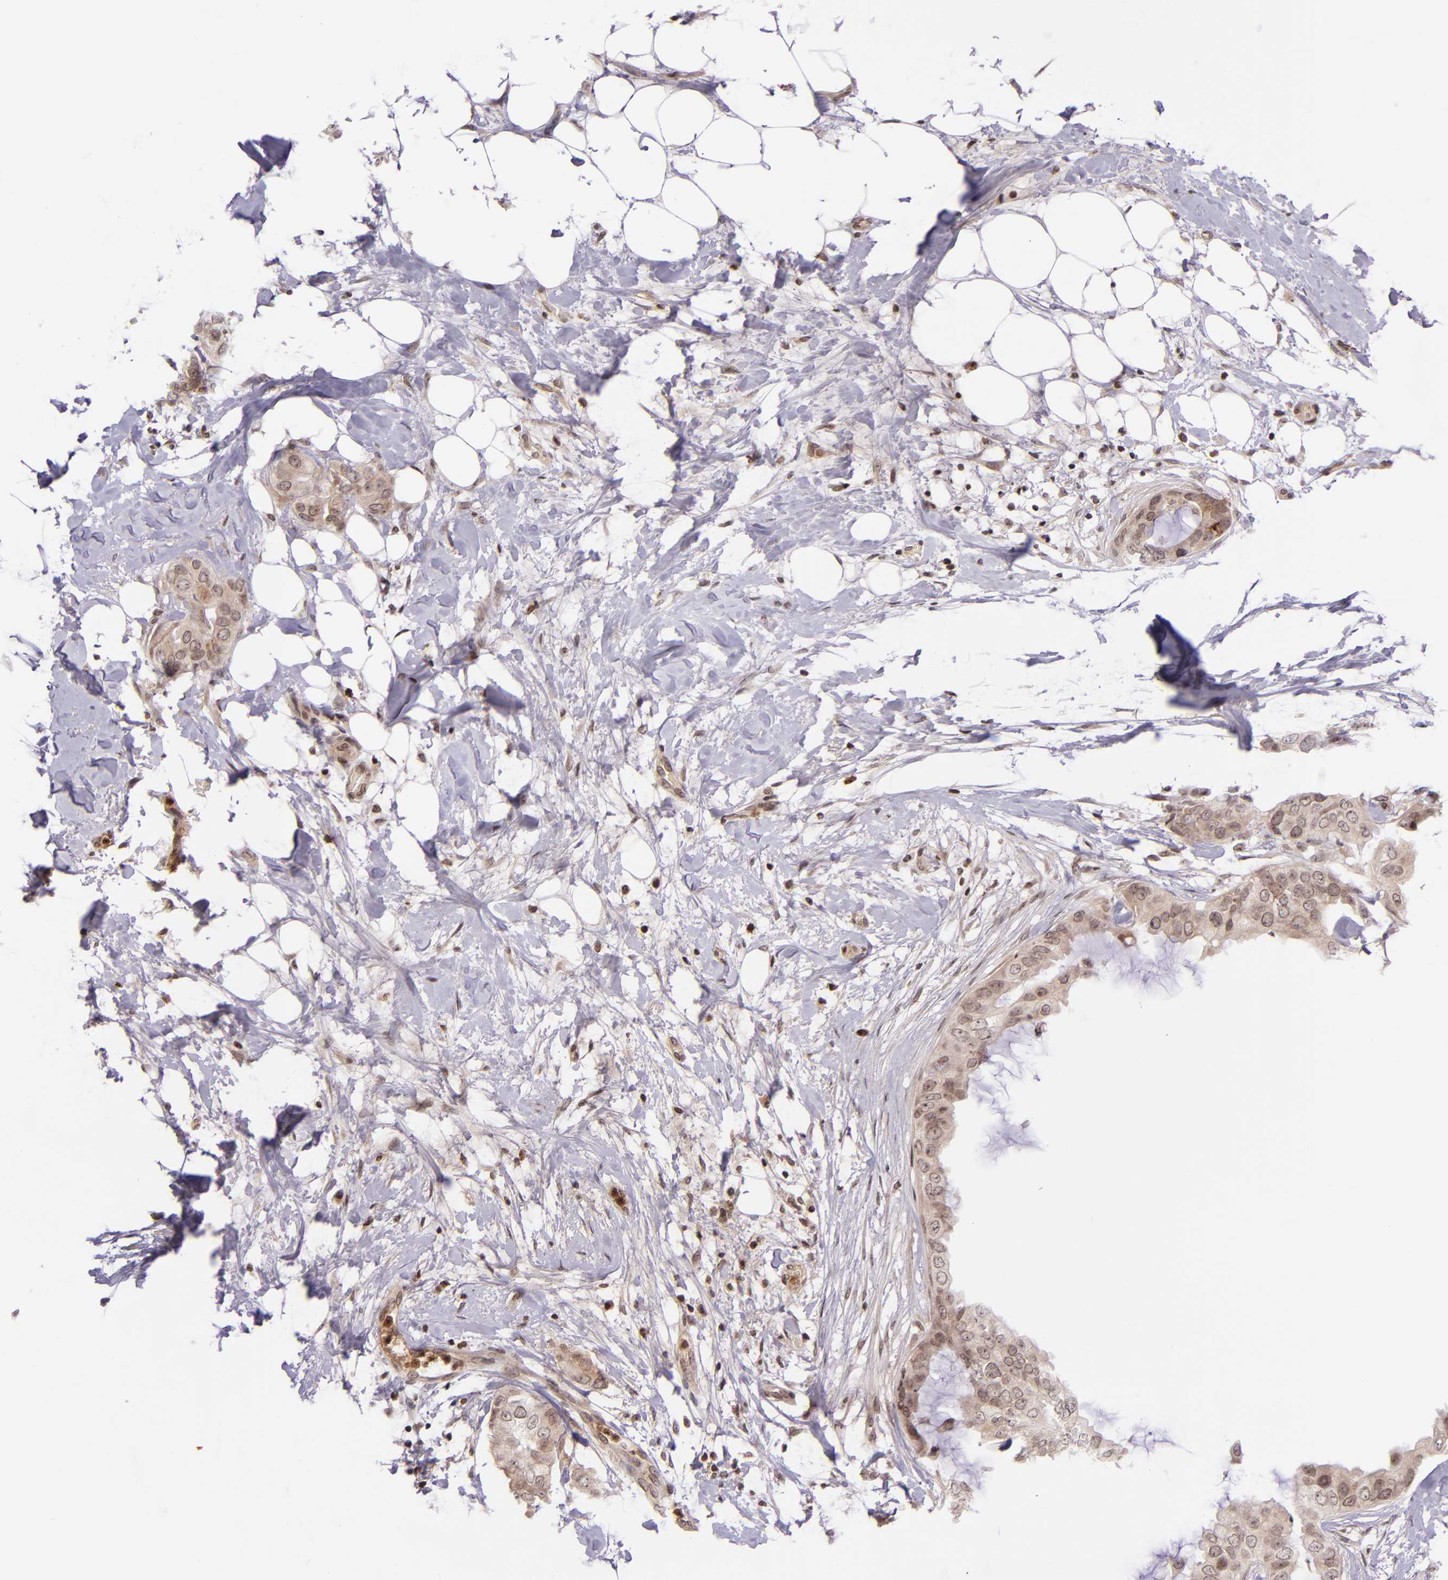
{"staining": {"intensity": "weak", "quantity": ">75%", "location": "cytoplasmic/membranous"}, "tissue": "breast cancer", "cell_type": "Tumor cells", "image_type": "cancer", "snomed": [{"axis": "morphology", "description": "Duct carcinoma"}, {"axis": "topography", "description": "Breast"}], "caption": "IHC image of neoplastic tissue: human breast cancer stained using immunohistochemistry (IHC) shows low levels of weak protein expression localized specifically in the cytoplasmic/membranous of tumor cells, appearing as a cytoplasmic/membranous brown color.", "gene": "SELL", "patient": {"sex": "female", "age": 40}}